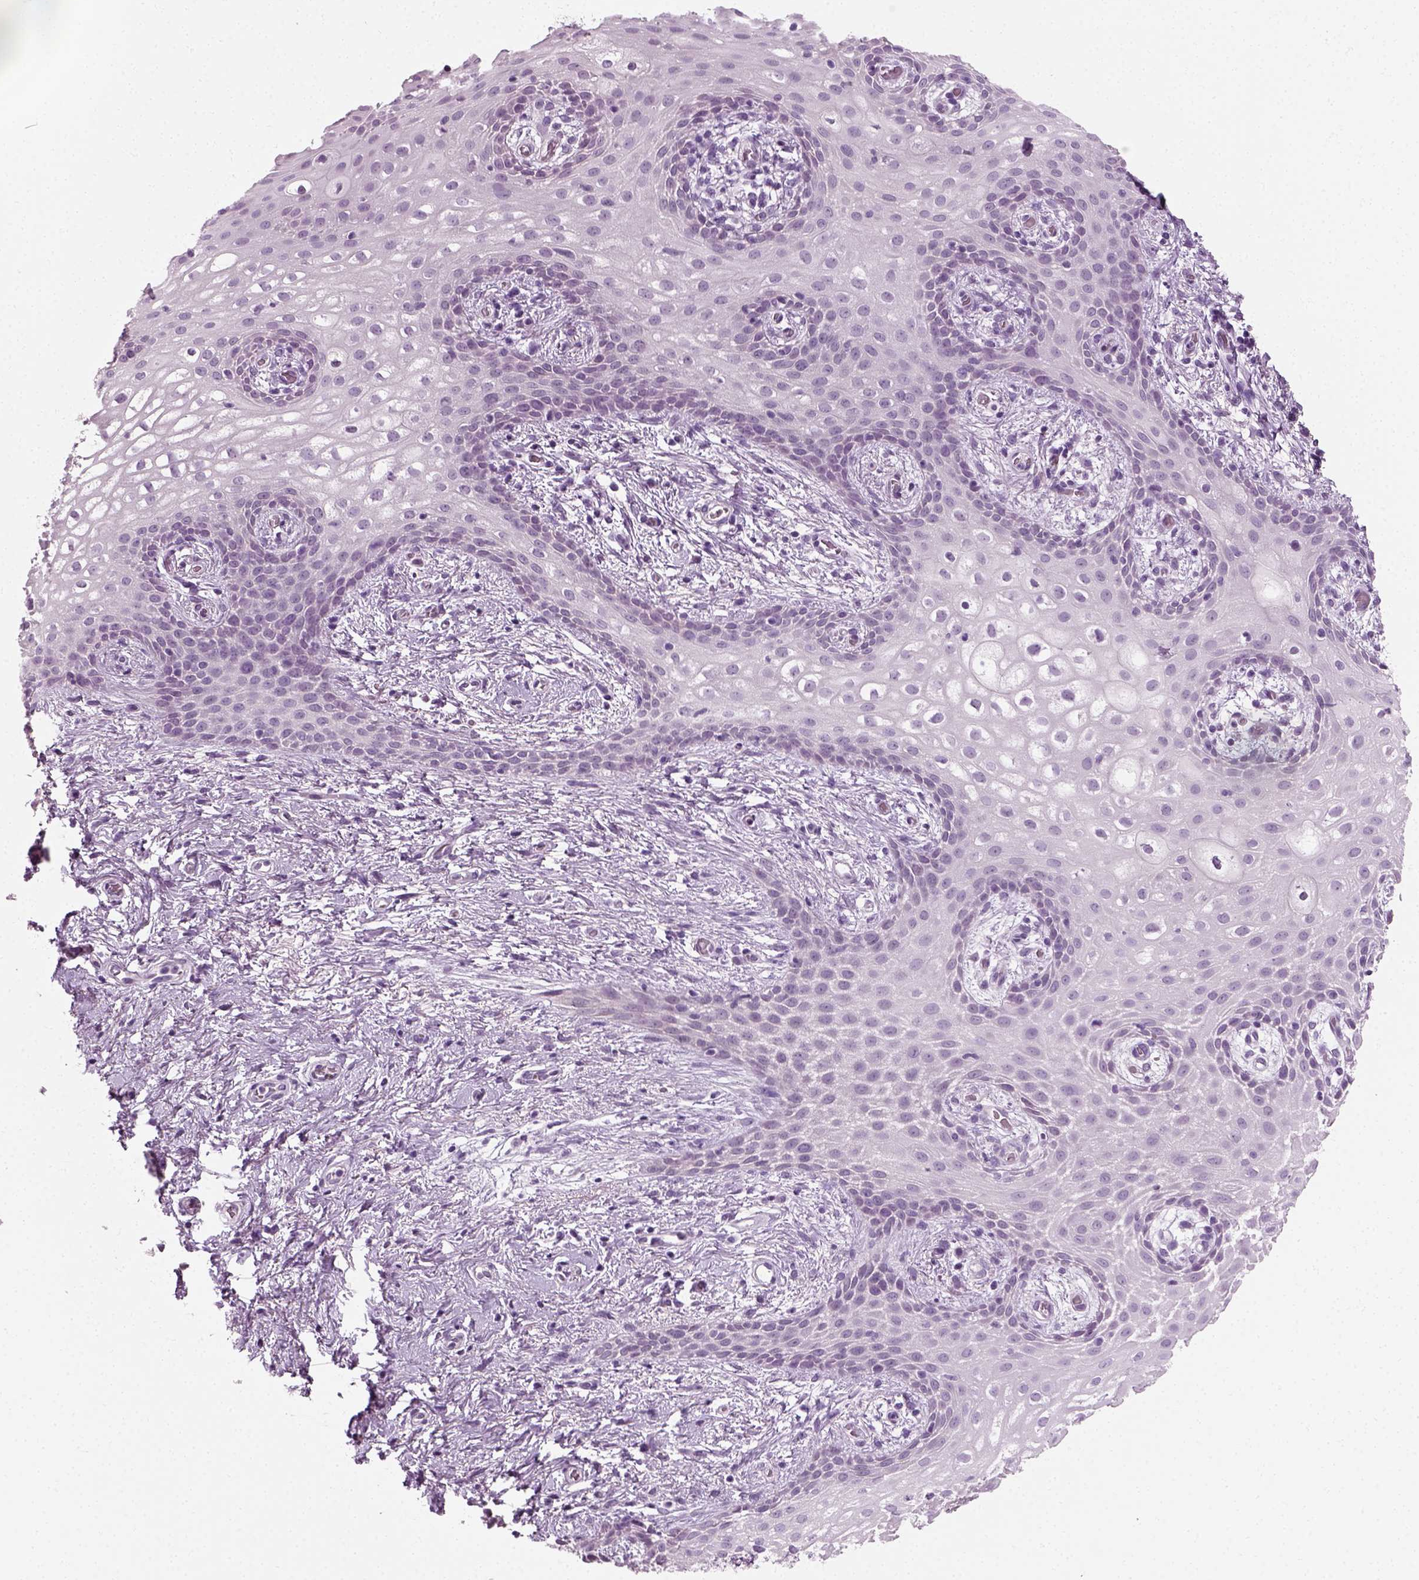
{"staining": {"intensity": "negative", "quantity": "none", "location": "none"}, "tissue": "skin", "cell_type": "Epidermal cells", "image_type": "normal", "snomed": [{"axis": "morphology", "description": "Normal tissue, NOS"}, {"axis": "topography", "description": "Anal"}], "caption": "Immunohistochemistry (IHC) of unremarkable skin shows no positivity in epidermal cells. (Brightfield microscopy of DAB immunohistochemistry (IHC) at high magnification).", "gene": "SPATA31E1", "patient": {"sex": "female", "age": 46}}